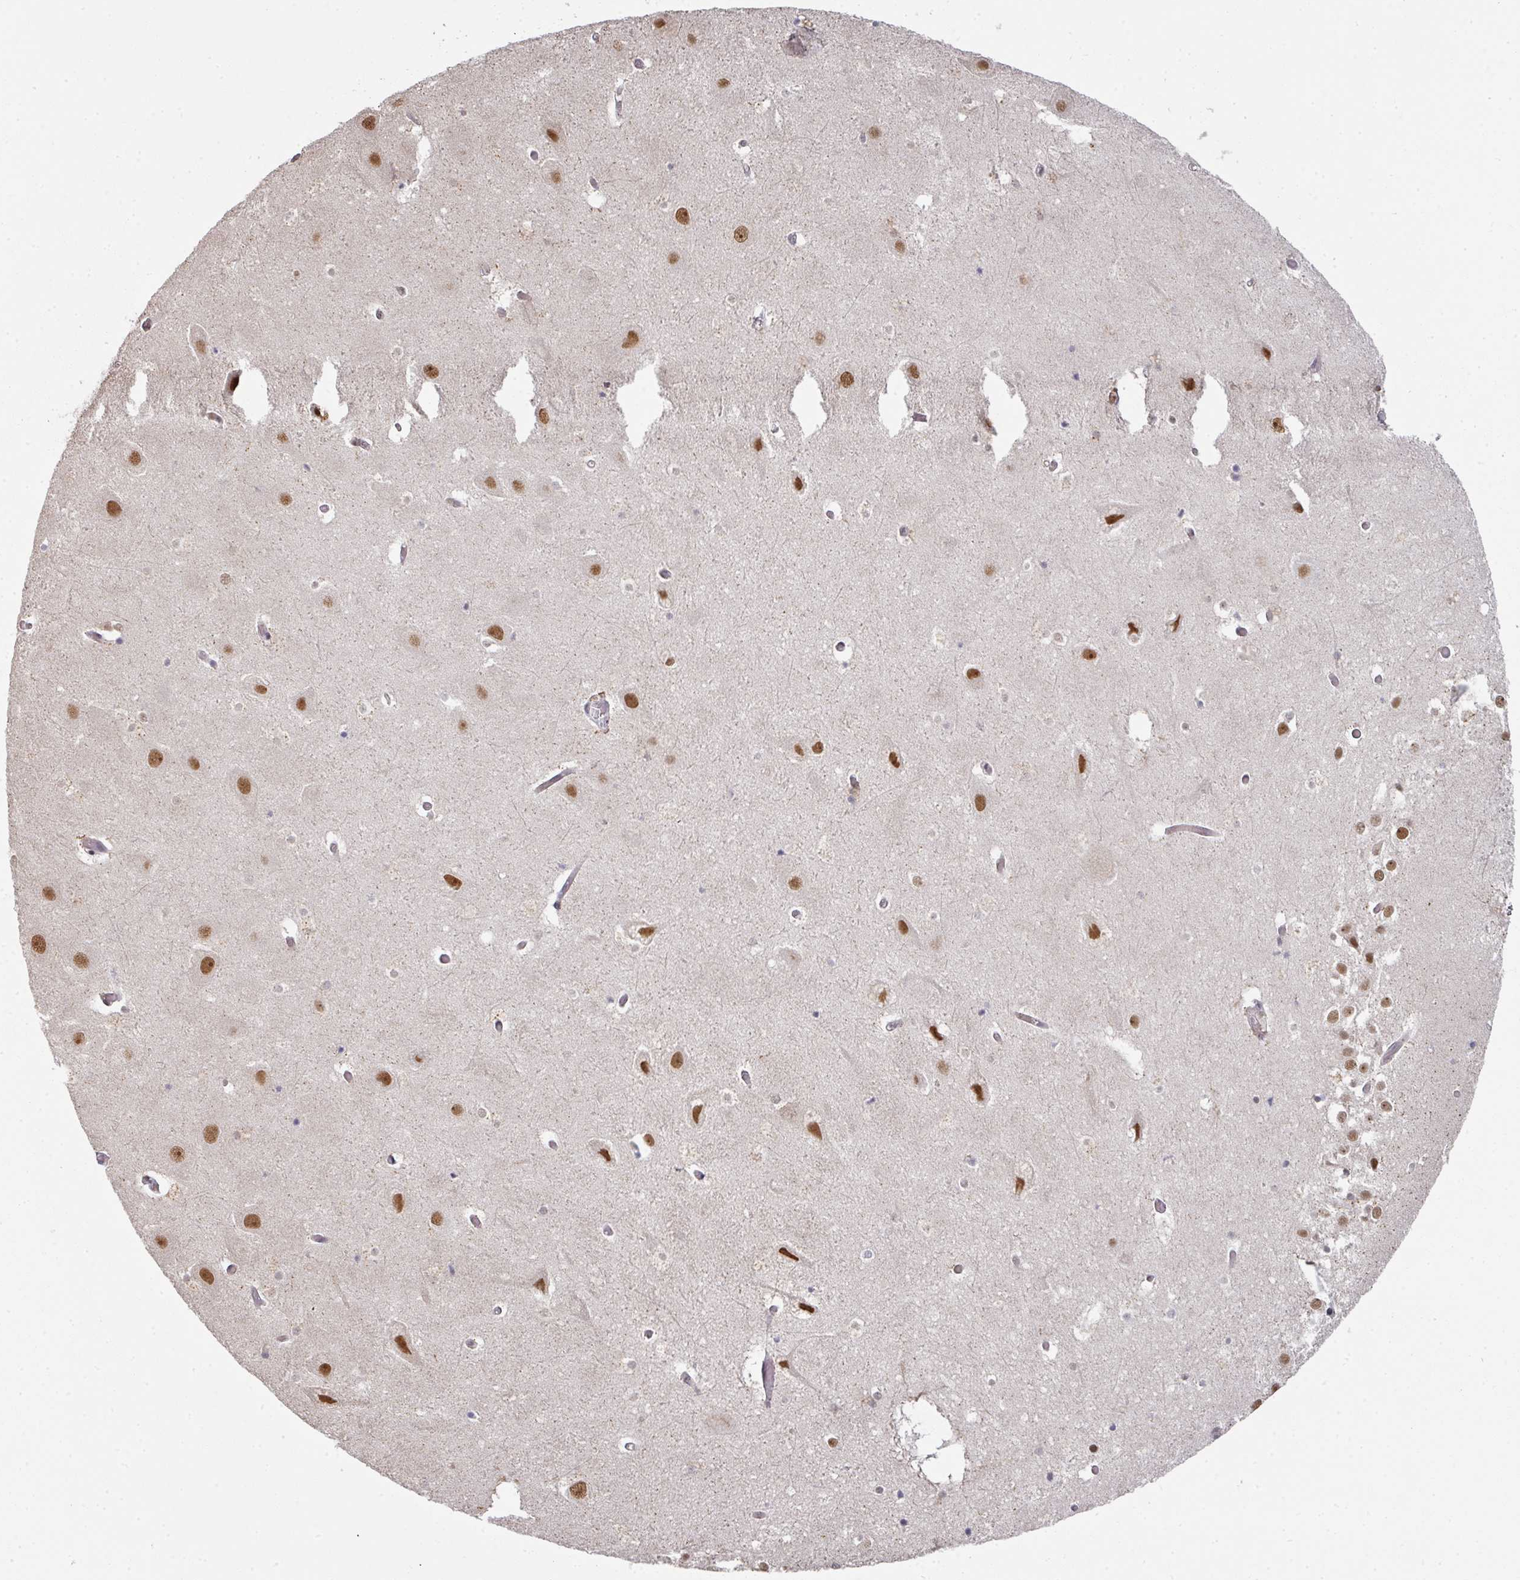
{"staining": {"intensity": "negative", "quantity": "none", "location": "none"}, "tissue": "hippocampus", "cell_type": "Glial cells", "image_type": "normal", "snomed": [{"axis": "morphology", "description": "Normal tissue, NOS"}, {"axis": "topography", "description": "Hippocampus"}], "caption": "The micrograph displays no significant staining in glial cells of hippocampus.", "gene": "GTF2H3", "patient": {"sex": "female", "age": 52}}